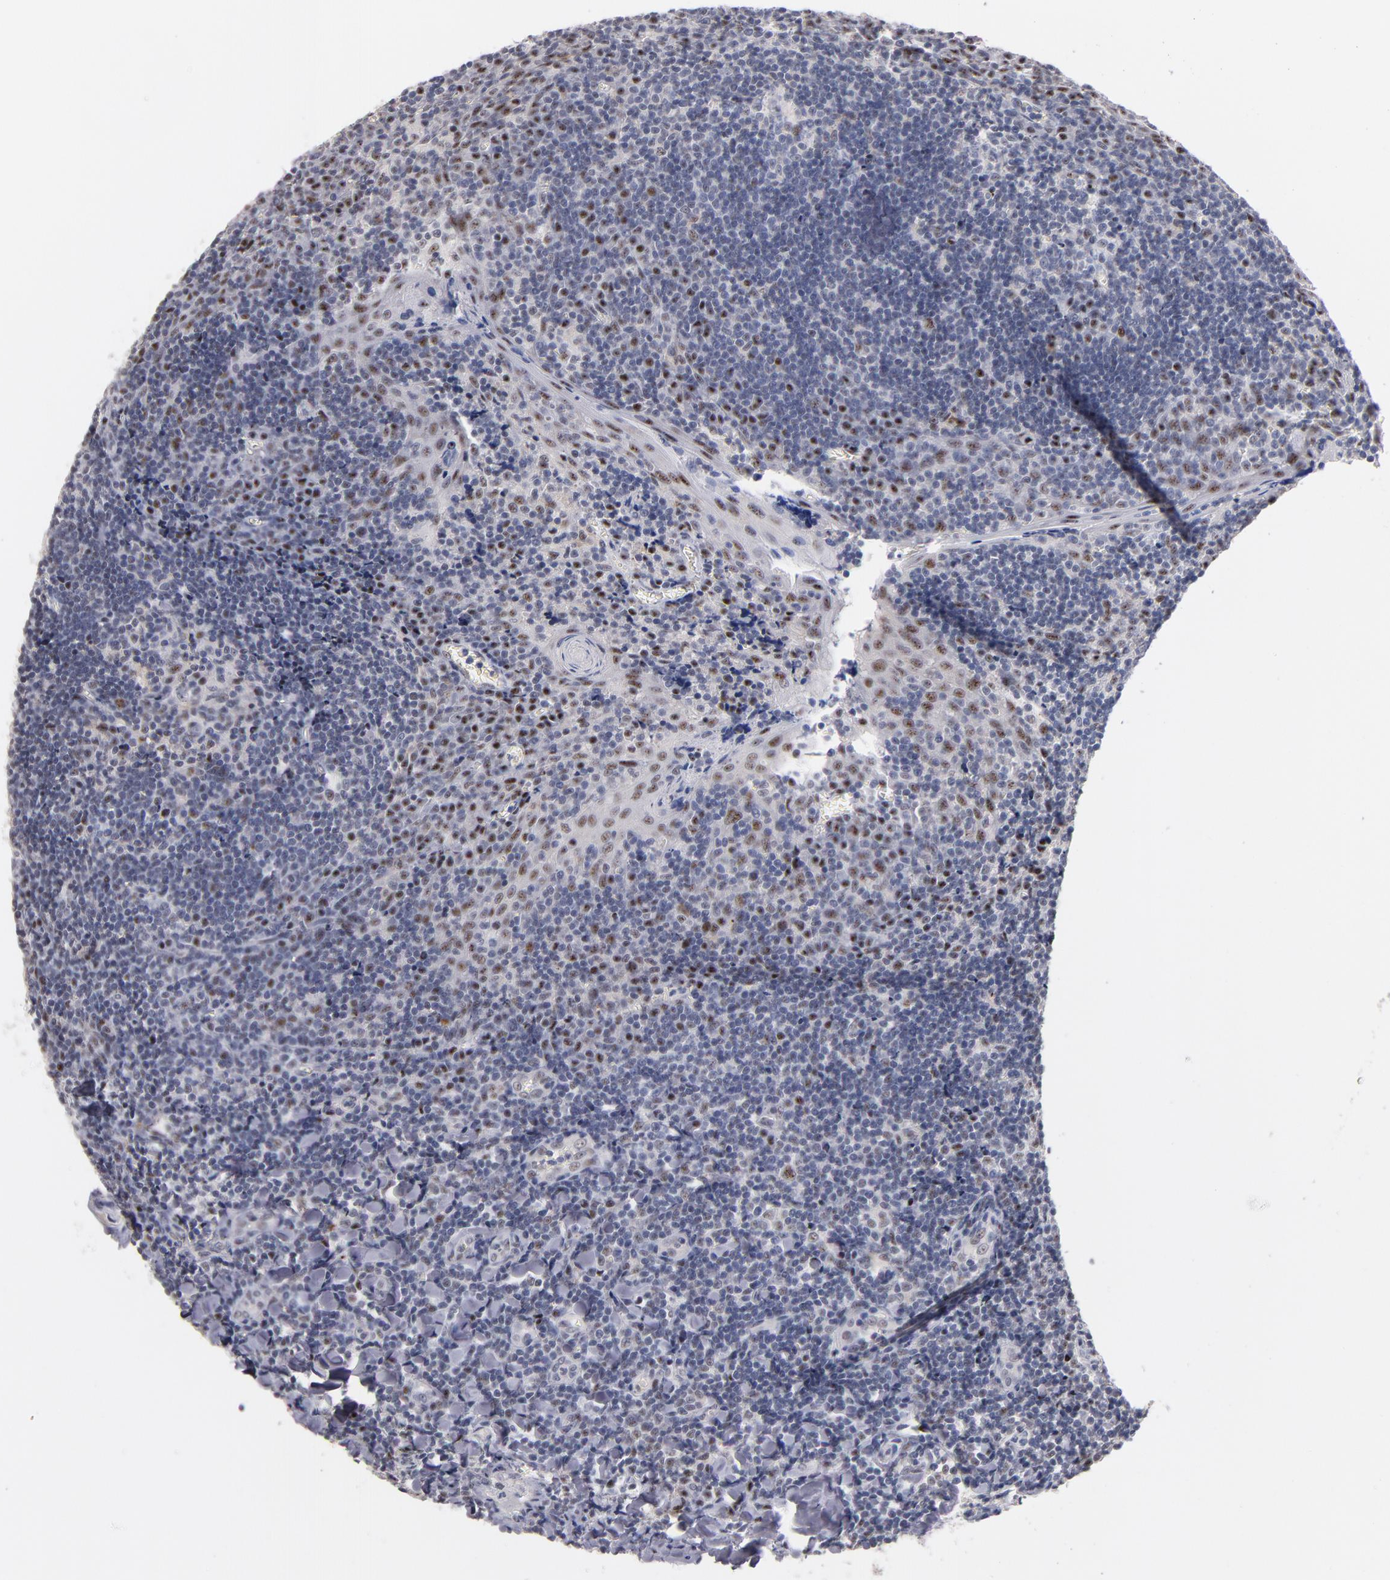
{"staining": {"intensity": "weak", "quantity": "<25%", "location": "nuclear"}, "tissue": "tonsil", "cell_type": "Germinal center cells", "image_type": "normal", "snomed": [{"axis": "morphology", "description": "Normal tissue, NOS"}, {"axis": "topography", "description": "Tonsil"}], "caption": "Protein analysis of benign tonsil shows no significant staining in germinal center cells. (Stains: DAB IHC with hematoxylin counter stain, Microscopy: brightfield microscopy at high magnification).", "gene": "RAF1", "patient": {"sex": "male", "age": 20}}